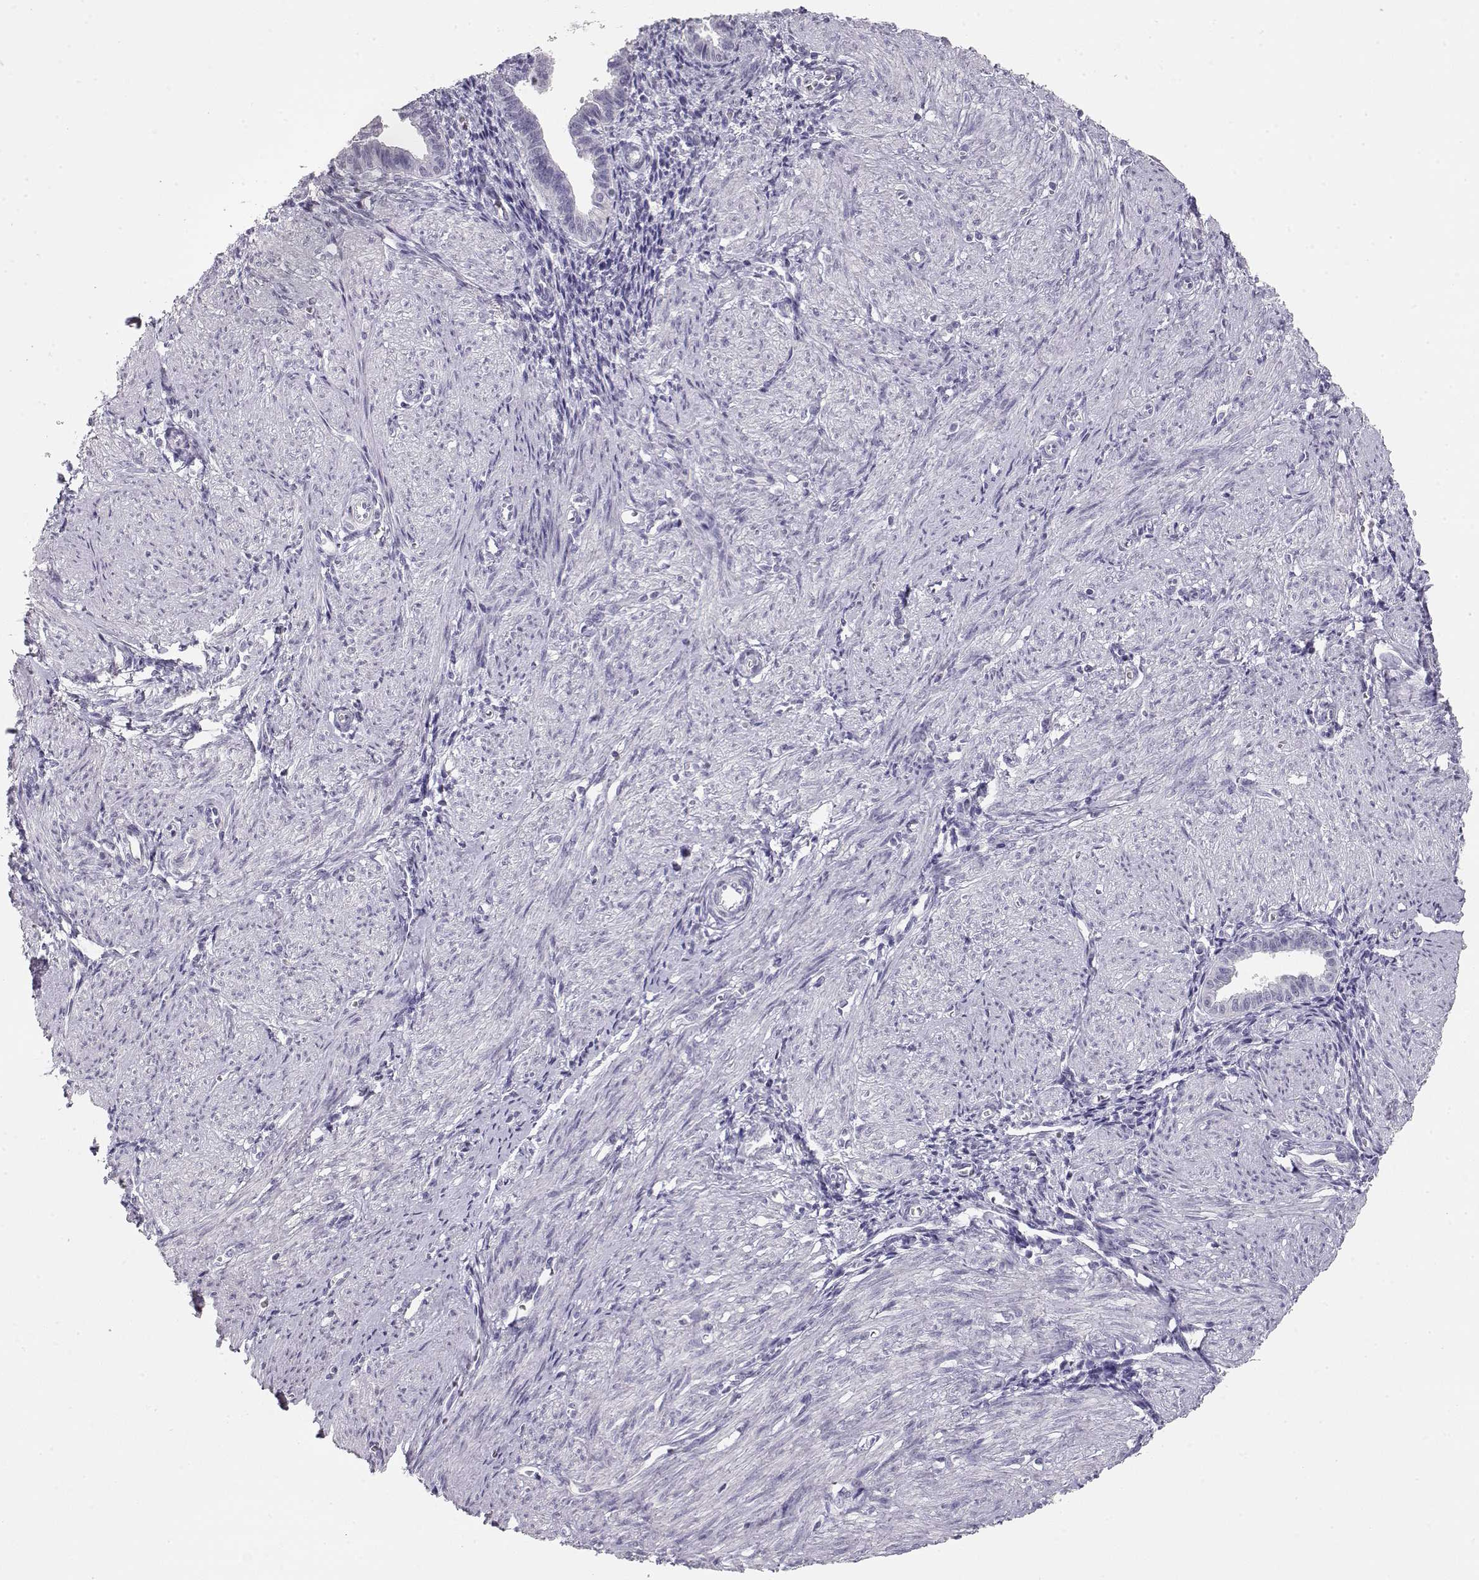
{"staining": {"intensity": "negative", "quantity": "none", "location": "none"}, "tissue": "endometrium", "cell_type": "Cells in endometrial stroma", "image_type": "normal", "snomed": [{"axis": "morphology", "description": "Normal tissue, NOS"}, {"axis": "topography", "description": "Endometrium"}], "caption": "The immunohistochemistry (IHC) photomicrograph has no significant positivity in cells in endometrial stroma of endometrium. The staining is performed using DAB brown chromogen with nuclei counter-stained in using hematoxylin.", "gene": "NUTM1", "patient": {"sex": "female", "age": 37}}